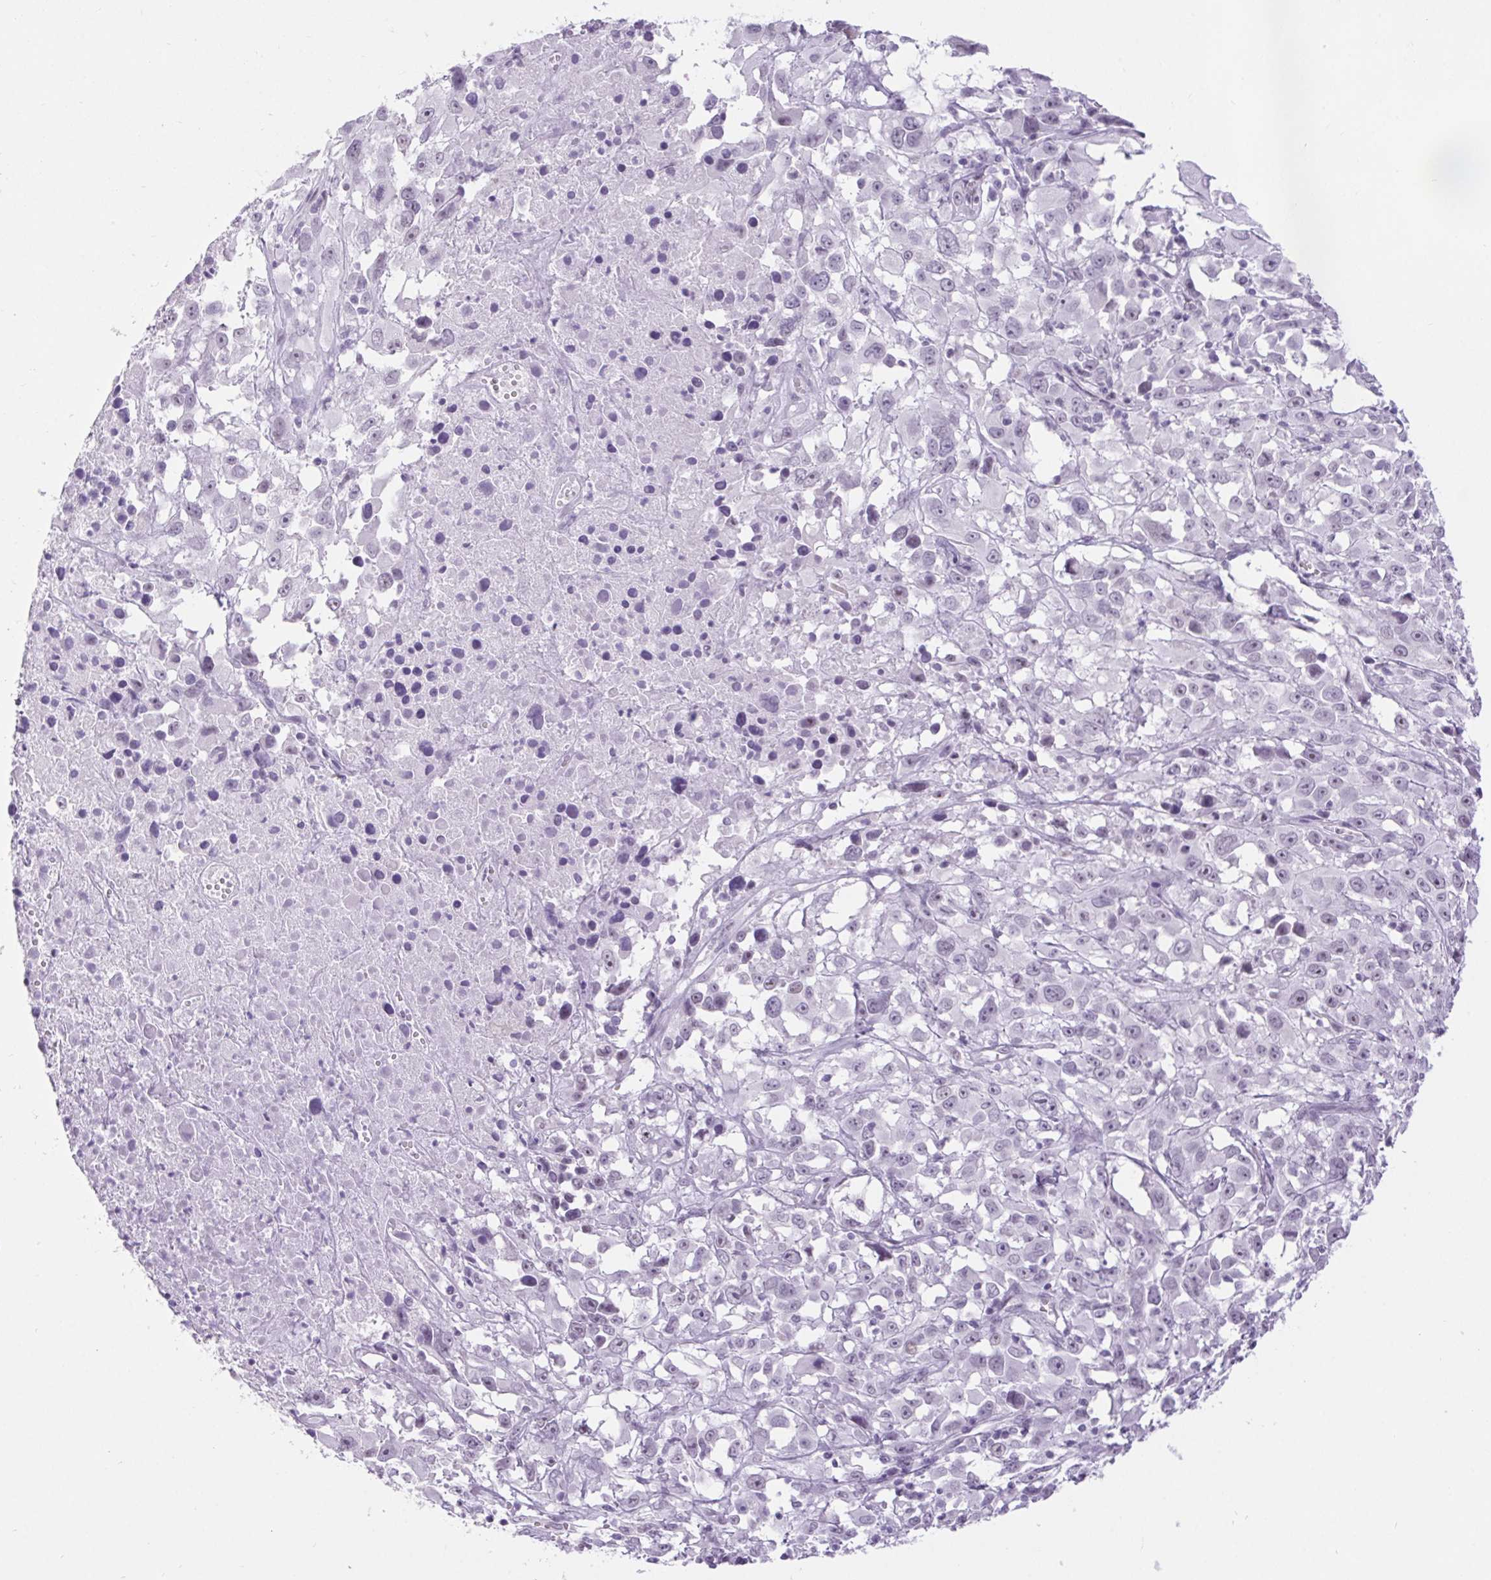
{"staining": {"intensity": "negative", "quantity": "none", "location": "none"}, "tissue": "melanoma", "cell_type": "Tumor cells", "image_type": "cancer", "snomed": [{"axis": "morphology", "description": "Malignant melanoma, Metastatic site"}, {"axis": "topography", "description": "Soft tissue"}], "caption": "An IHC photomicrograph of malignant melanoma (metastatic site) is shown. There is no staining in tumor cells of malignant melanoma (metastatic site).", "gene": "BCAS1", "patient": {"sex": "male", "age": 50}}